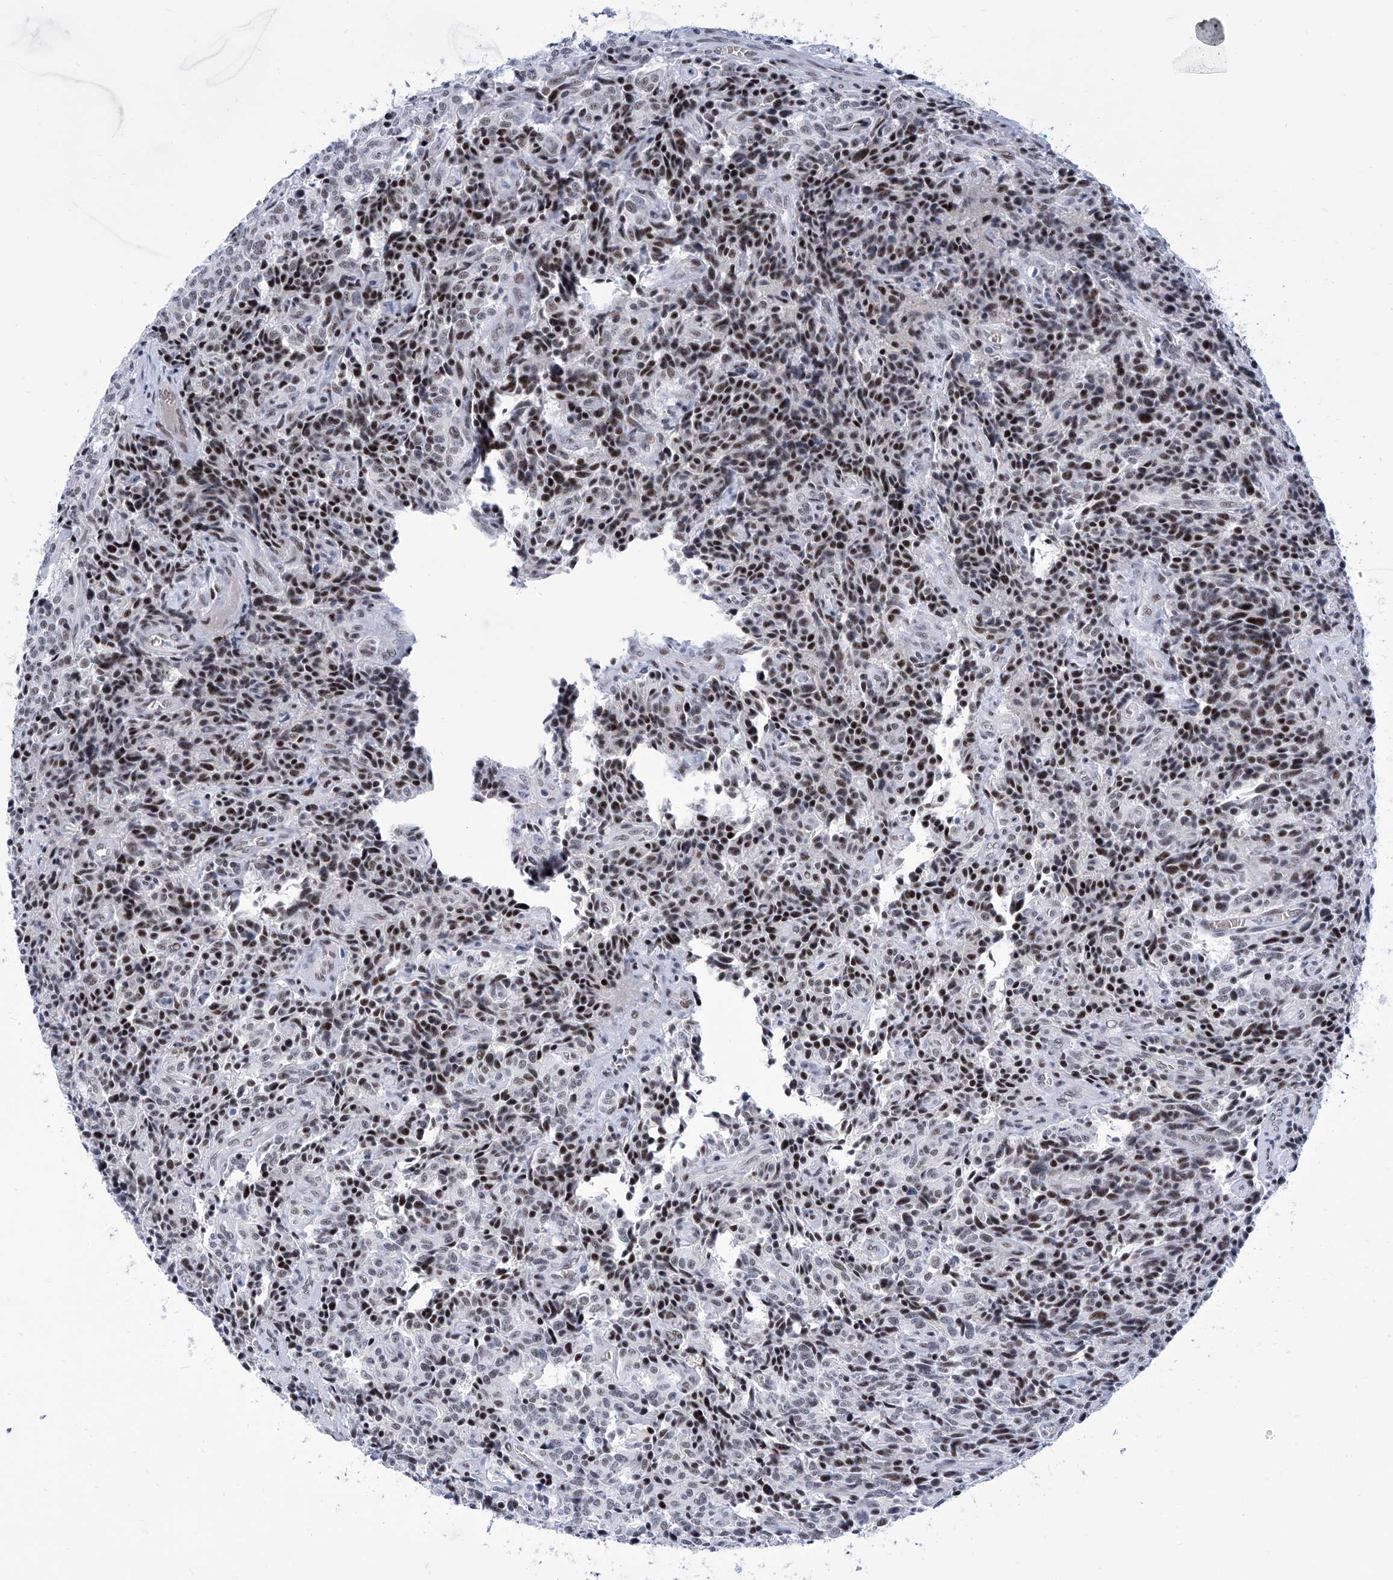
{"staining": {"intensity": "strong", "quantity": "<25%", "location": "nuclear"}, "tissue": "carcinoid", "cell_type": "Tumor cells", "image_type": "cancer", "snomed": [{"axis": "morphology", "description": "Carcinoid, malignant, NOS"}, {"axis": "topography", "description": "Lung"}], "caption": "The immunohistochemical stain shows strong nuclear positivity in tumor cells of malignant carcinoid tissue. (DAB (3,3'-diaminobenzidine) = brown stain, brightfield microscopy at high magnification).", "gene": "SART1", "patient": {"sex": "female", "age": 46}}